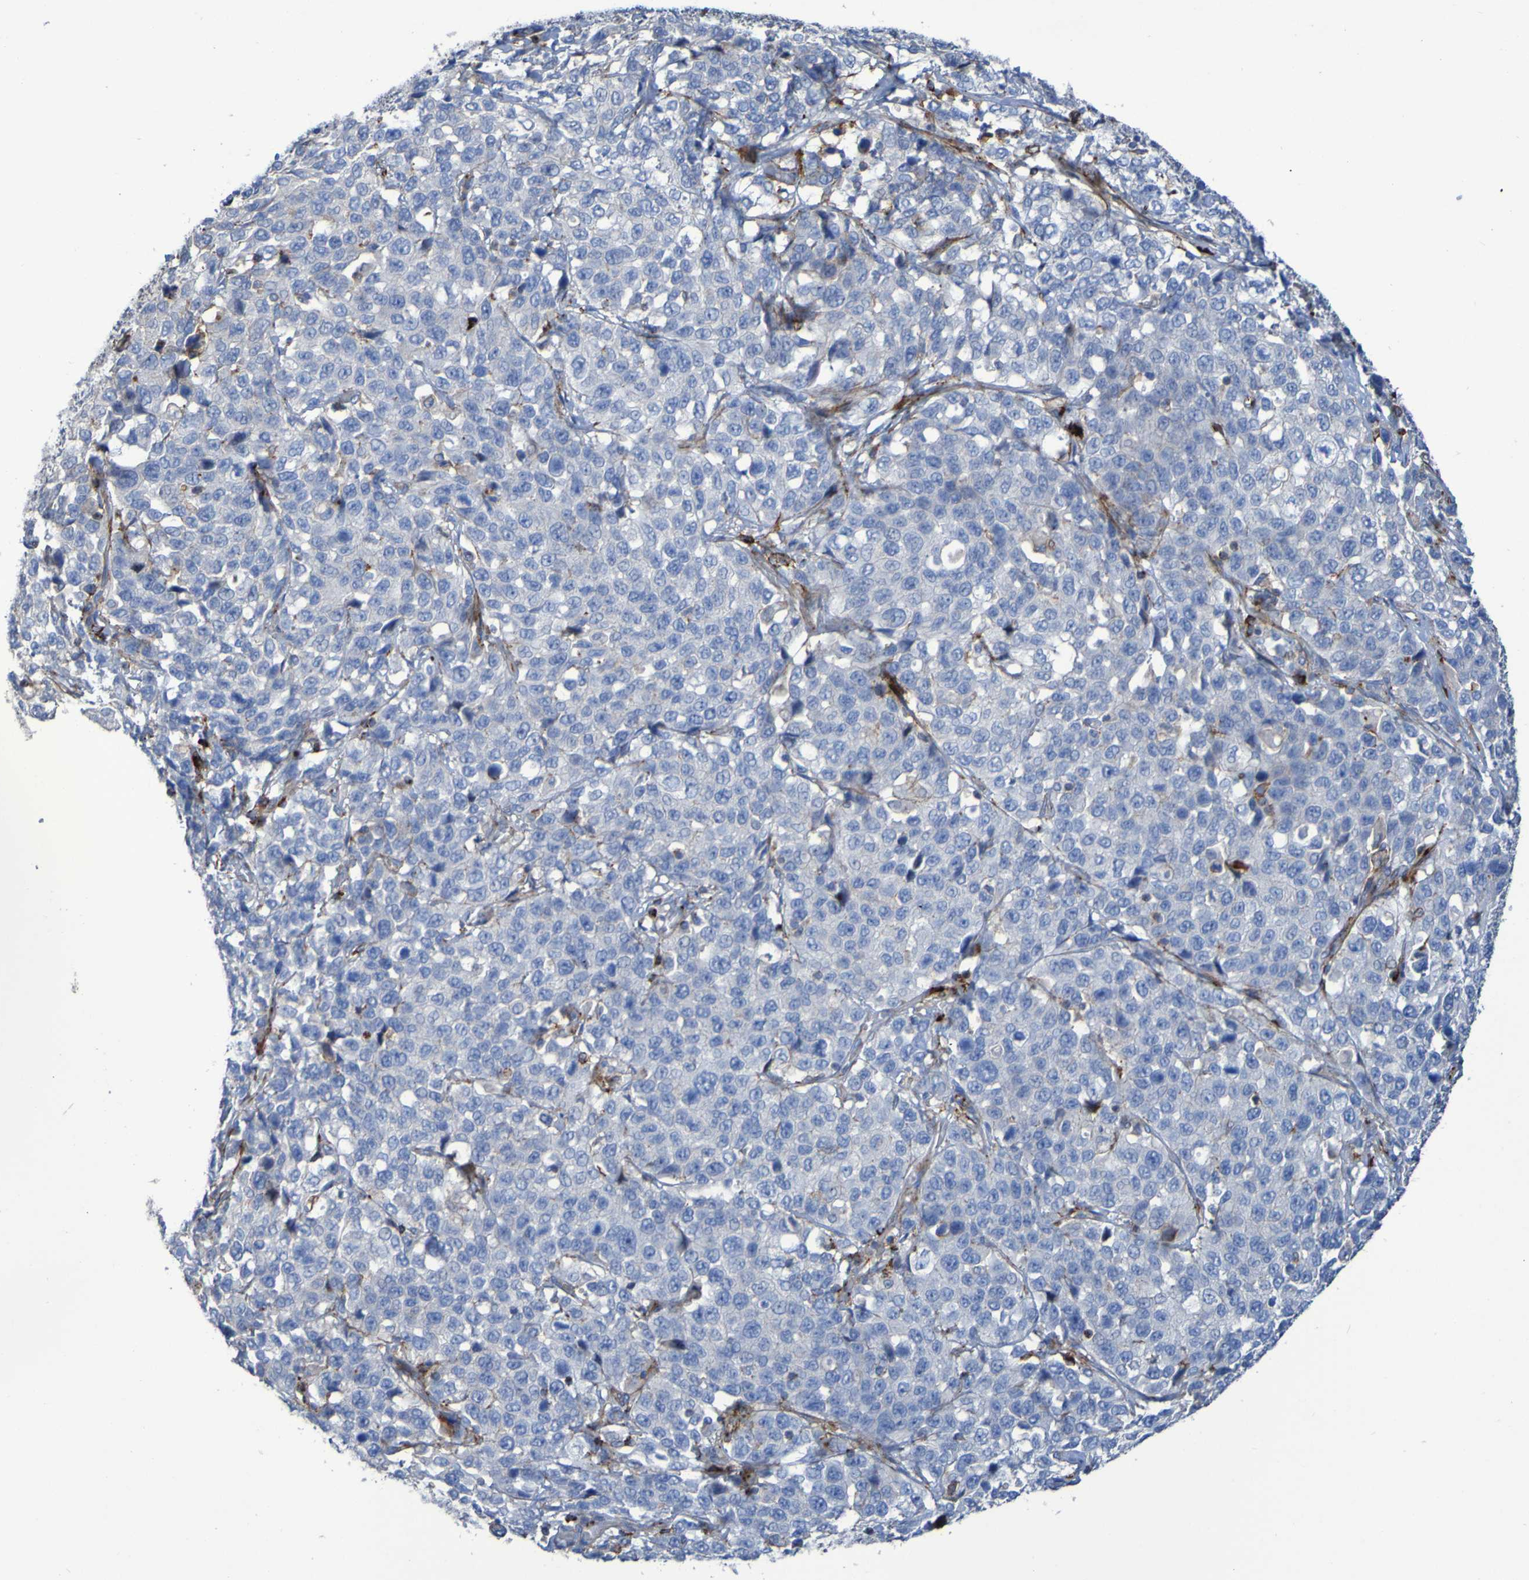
{"staining": {"intensity": "negative", "quantity": "none", "location": "none"}, "tissue": "stomach cancer", "cell_type": "Tumor cells", "image_type": "cancer", "snomed": [{"axis": "morphology", "description": "Normal tissue, NOS"}, {"axis": "morphology", "description": "Adenocarcinoma, NOS"}, {"axis": "topography", "description": "Stomach"}], "caption": "Immunohistochemistry photomicrograph of neoplastic tissue: human stomach adenocarcinoma stained with DAB (3,3'-diaminobenzidine) shows no significant protein positivity in tumor cells.", "gene": "RNF182", "patient": {"sex": "male", "age": 48}}